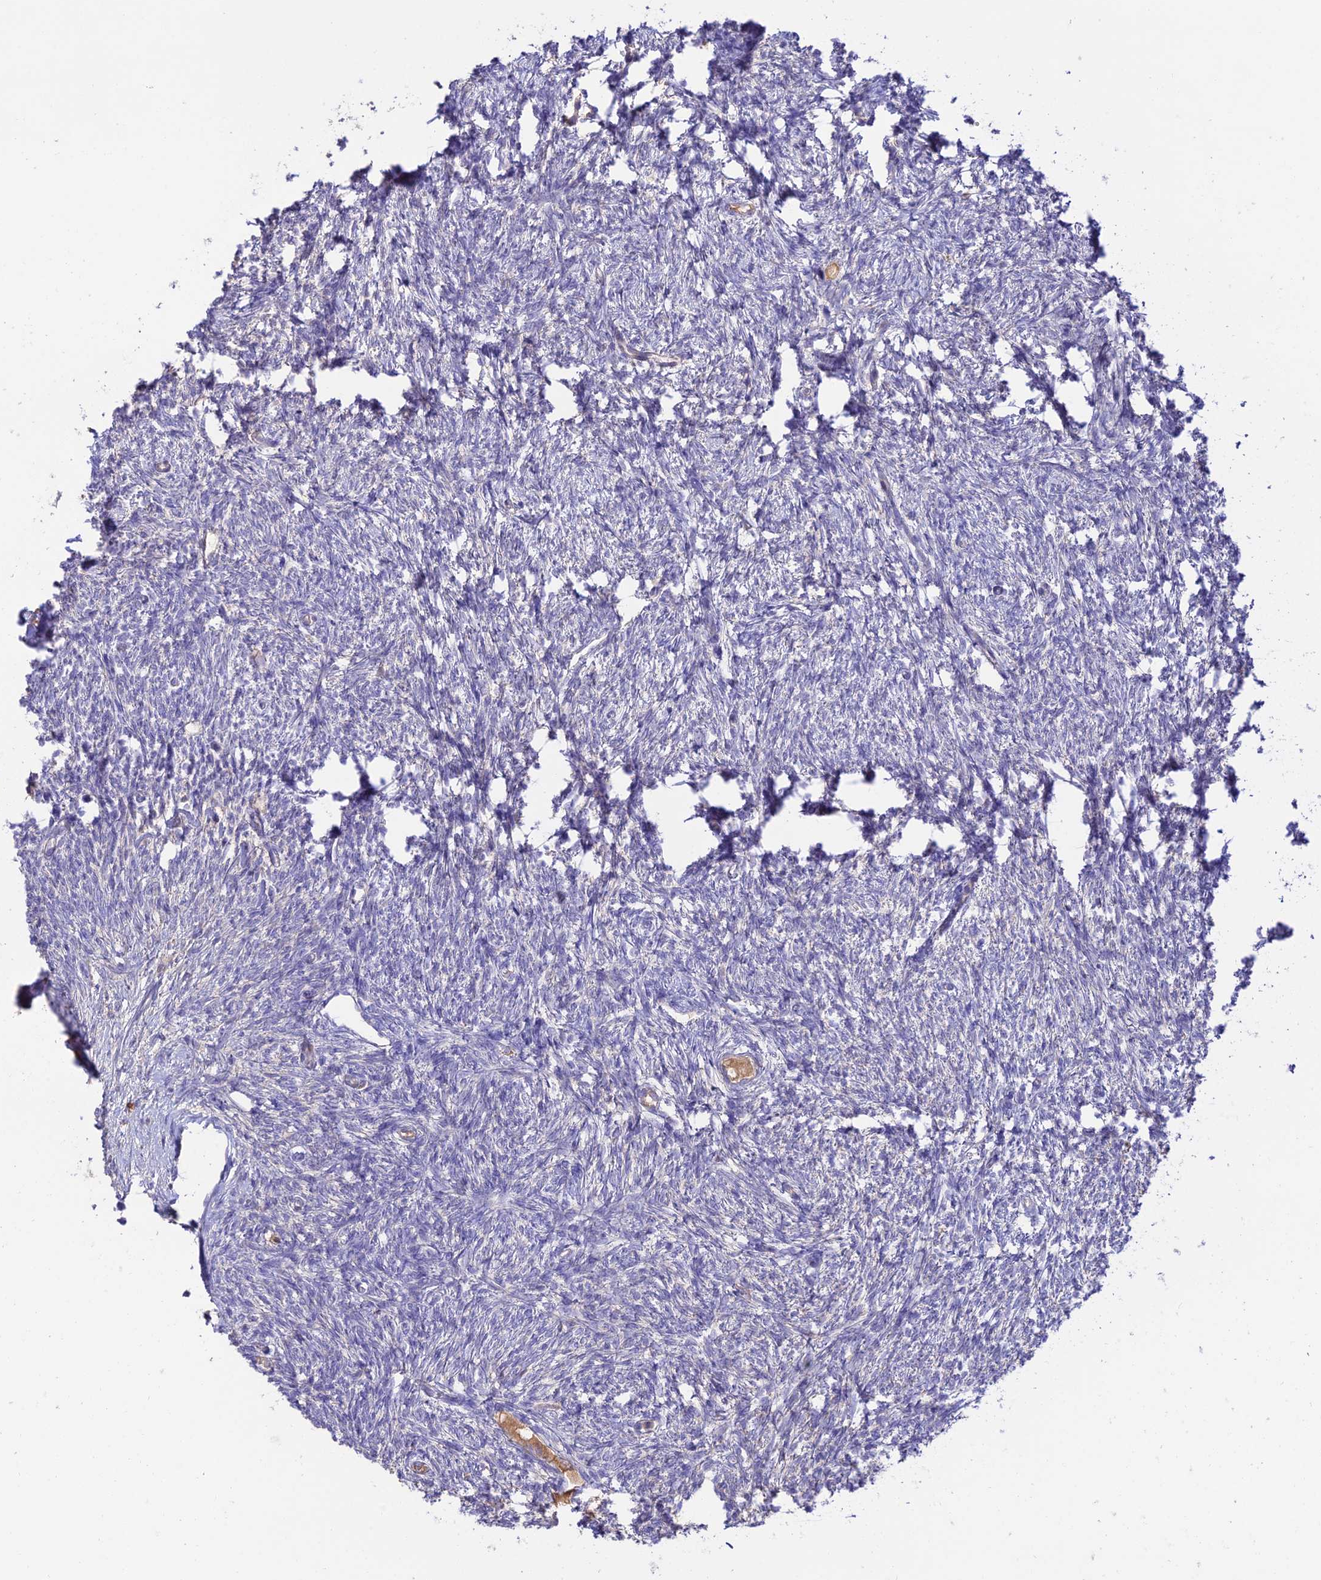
{"staining": {"intensity": "negative", "quantity": "none", "location": "none"}, "tissue": "ovary", "cell_type": "Follicle cells", "image_type": "normal", "snomed": [{"axis": "morphology", "description": "Normal tissue, NOS"}, {"axis": "morphology", "description": "Cyst, NOS"}, {"axis": "topography", "description": "Ovary"}], "caption": "Unremarkable ovary was stained to show a protein in brown. There is no significant expression in follicle cells.", "gene": "NLRP9", "patient": {"sex": "female", "age": 33}}